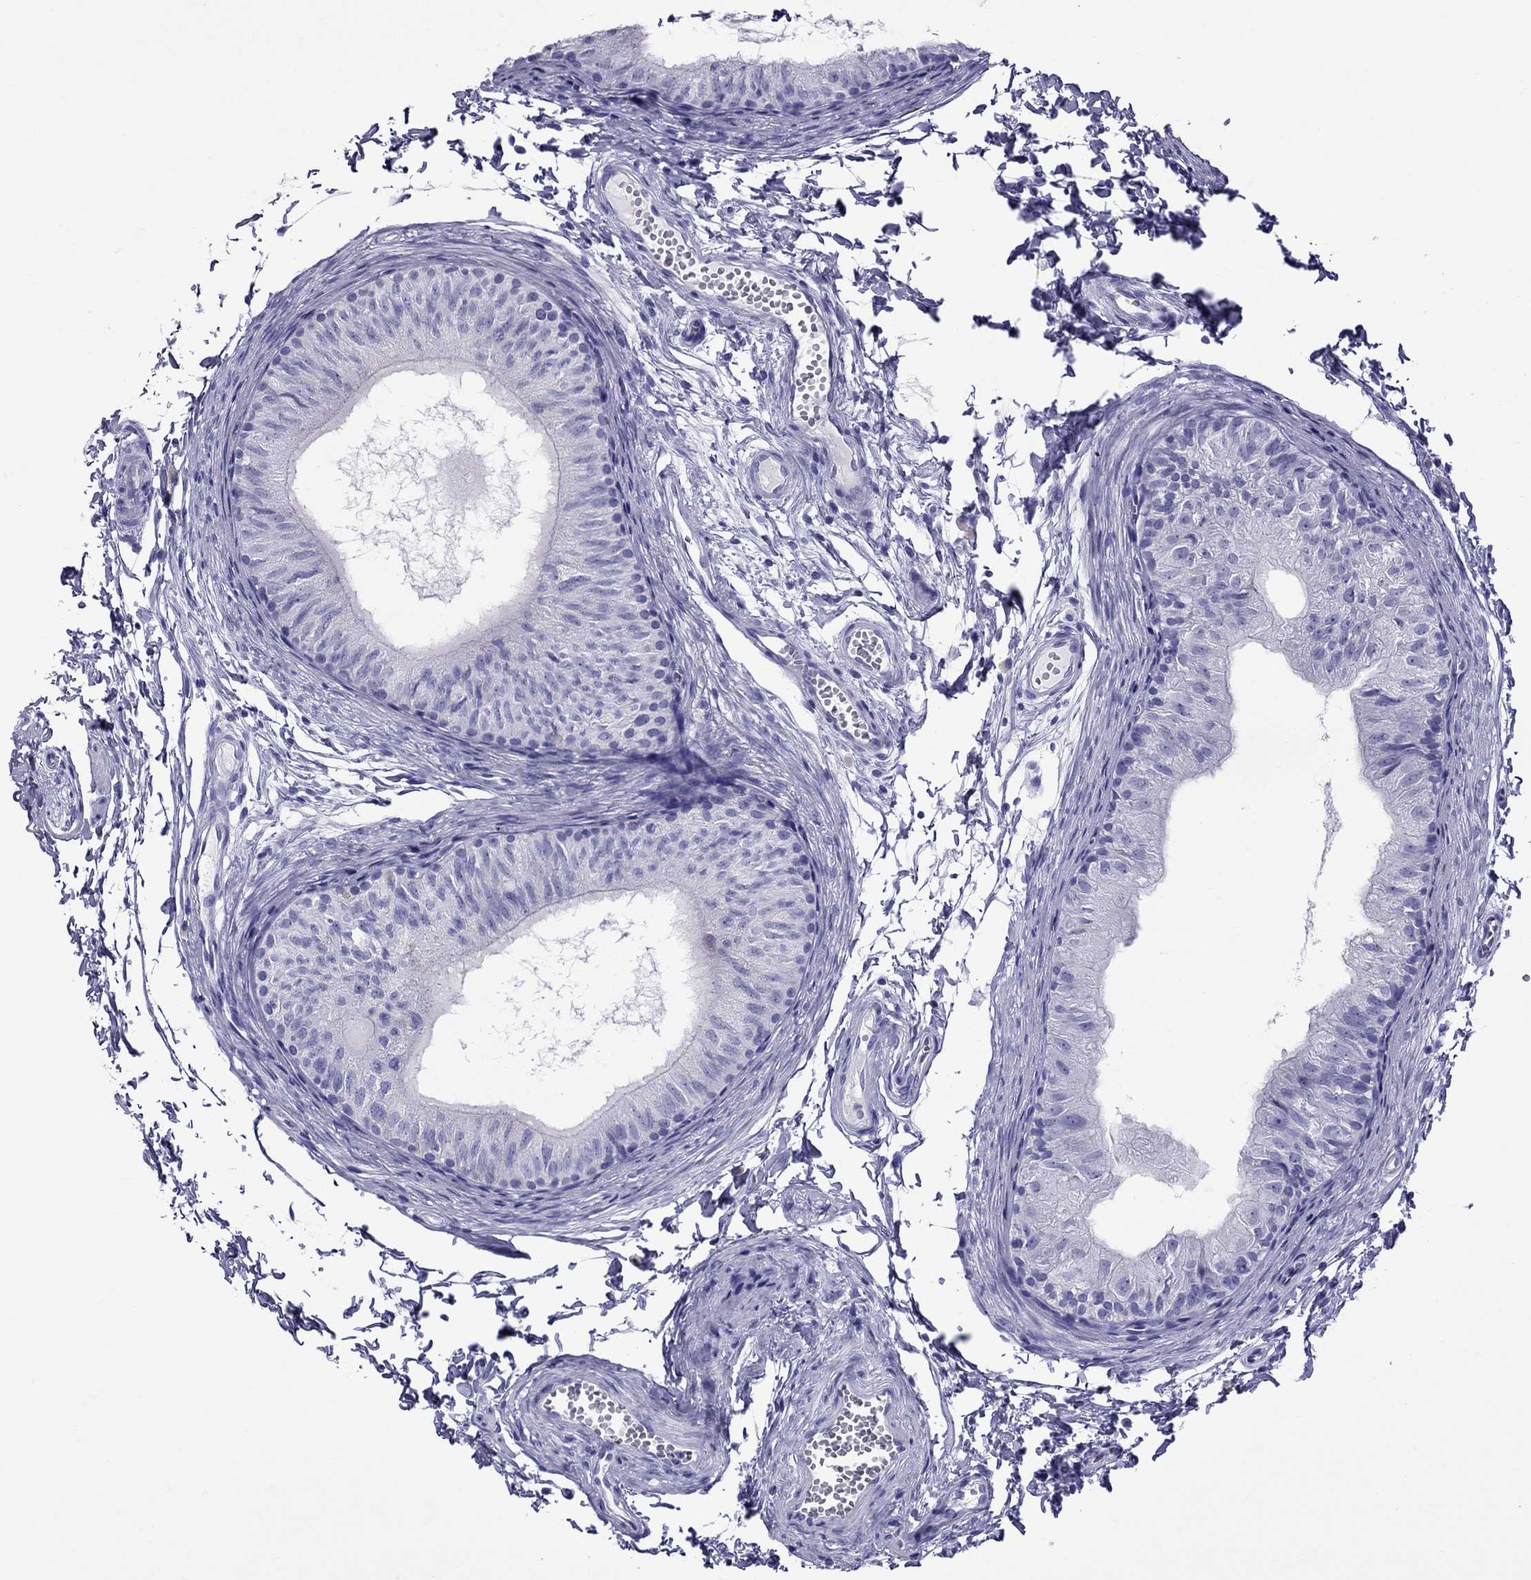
{"staining": {"intensity": "negative", "quantity": "none", "location": "none"}, "tissue": "epididymis", "cell_type": "Glandular cells", "image_type": "normal", "snomed": [{"axis": "morphology", "description": "Normal tissue, NOS"}, {"axis": "topography", "description": "Epididymis"}], "caption": "Epididymis was stained to show a protein in brown. There is no significant positivity in glandular cells. (Stains: DAB (3,3'-diaminobenzidine) immunohistochemistry (IHC) with hematoxylin counter stain, Microscopy: brightfield microscopy at high magnification).", "gene": "TTLL13", "patient": {"sex": "male", "age": 22}}